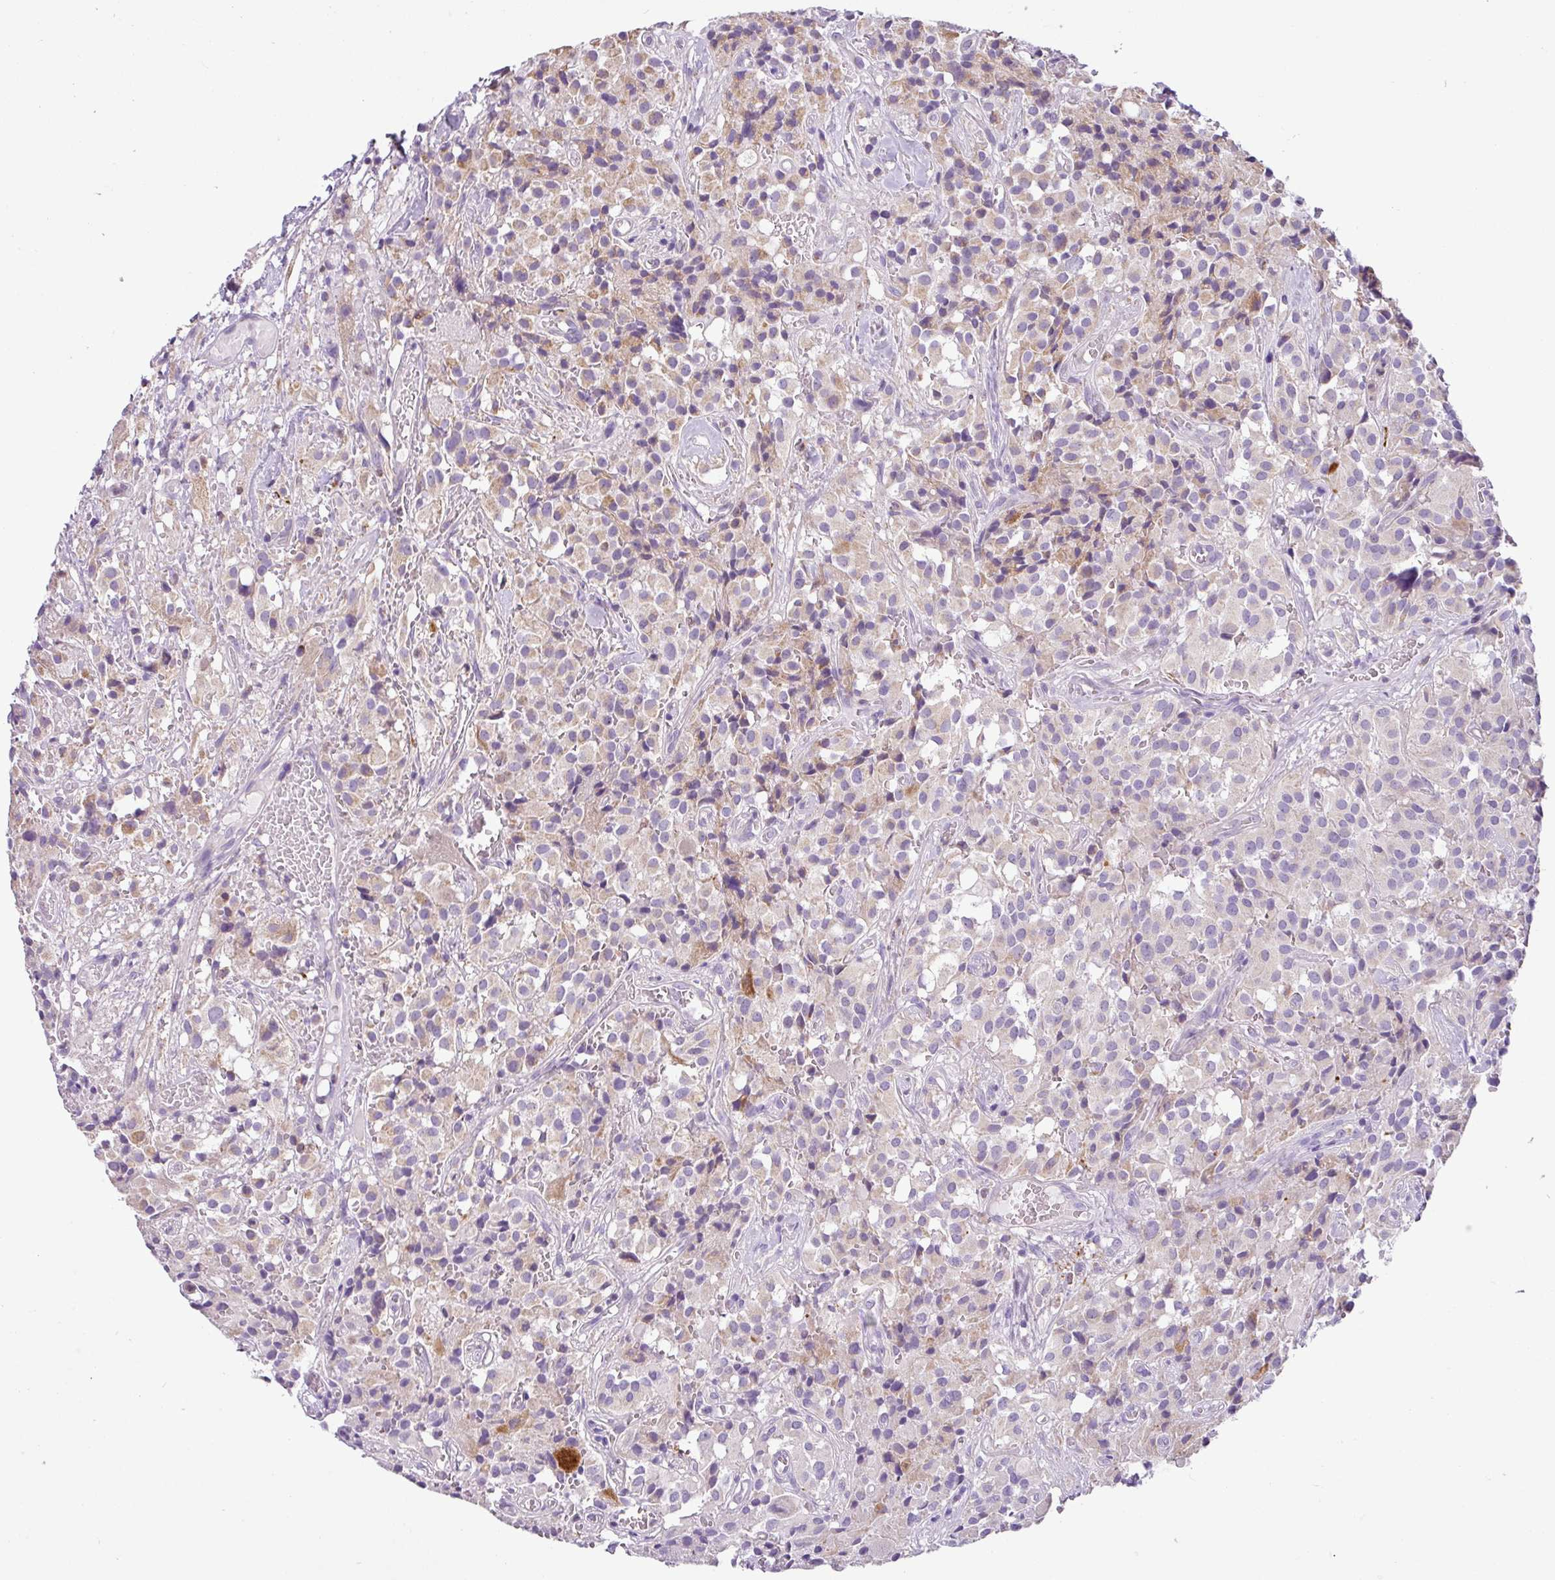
{"staining": {"intensity": "weak", "quantity": "<25%", "location": "cytoplasmic/membranous"}, "tissue": "glioma", "cell_type": "Tumor cells", "image_type": "cancer", "snomed": [{"axis": "morphology", "description": "Glioma, malignant, Low grade"}, {"axis": "topography", "description": "Brain"}], "caption": "Immunohistochemistry histopathology image of neoplastic tissue: human glioma stained with DAB displays no significant protein expression in tumor cells. (DAB immunohistochemistry with hematoxylin counter stain).", "gene": "HMCN2", "patient": {"sex": "male", "age": 42}}